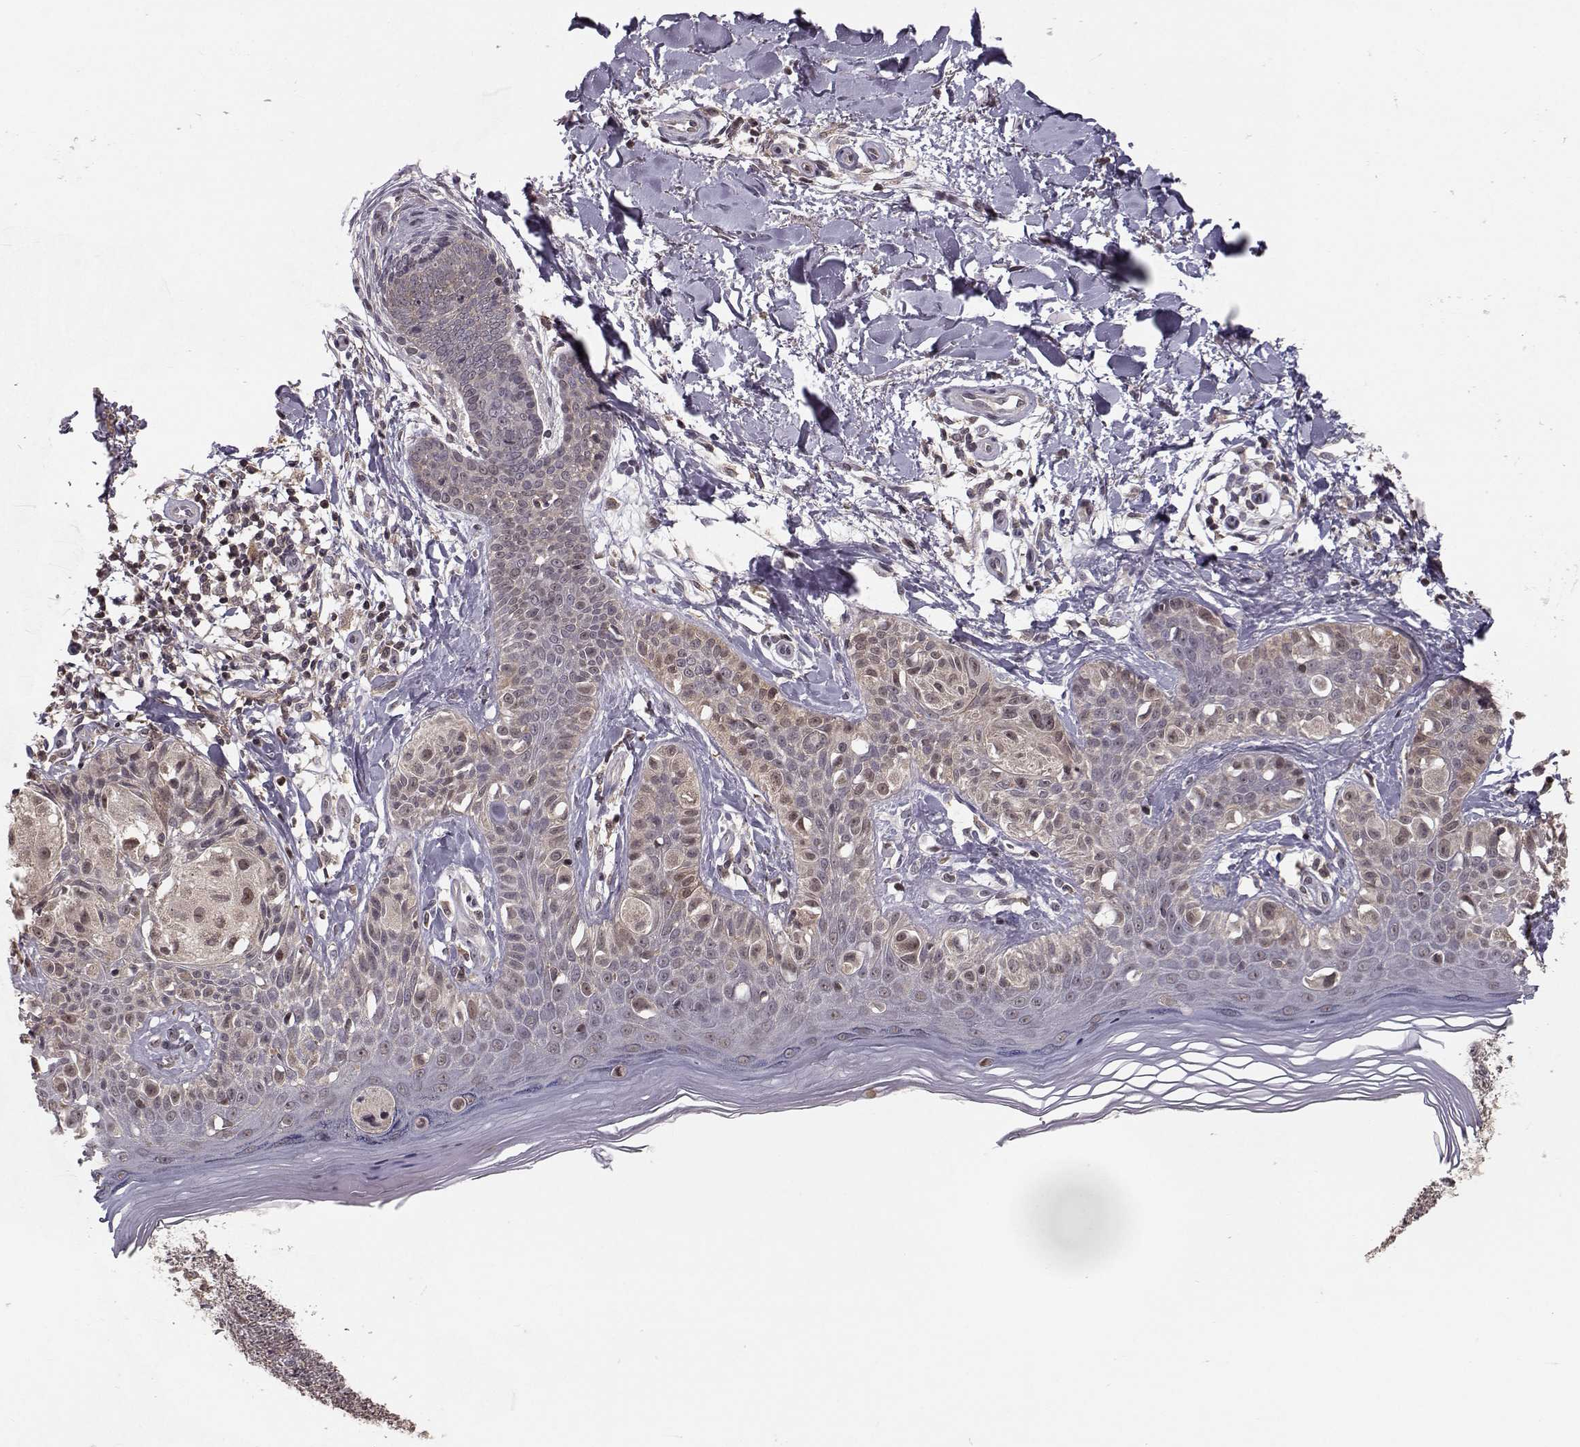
{"staining": {"intensity": "weak", "quantity": "<25%", "location": "cytoplasmic/membranous"}, "tissue": "melanoma", "cell_type": "Tumor cells", "image_type": "cancer", "snomed": [{"axis": "morphology", "description": "Malignant melanoma, NOS"}, {"axis": "topography", "description": "Skin"}], "caption": "Protein analysis of malignant melanoma shows no significant positivity in tumor cells.", "gene": "PLEKHG3", "patient": {"sex": "female", "age": 73}}